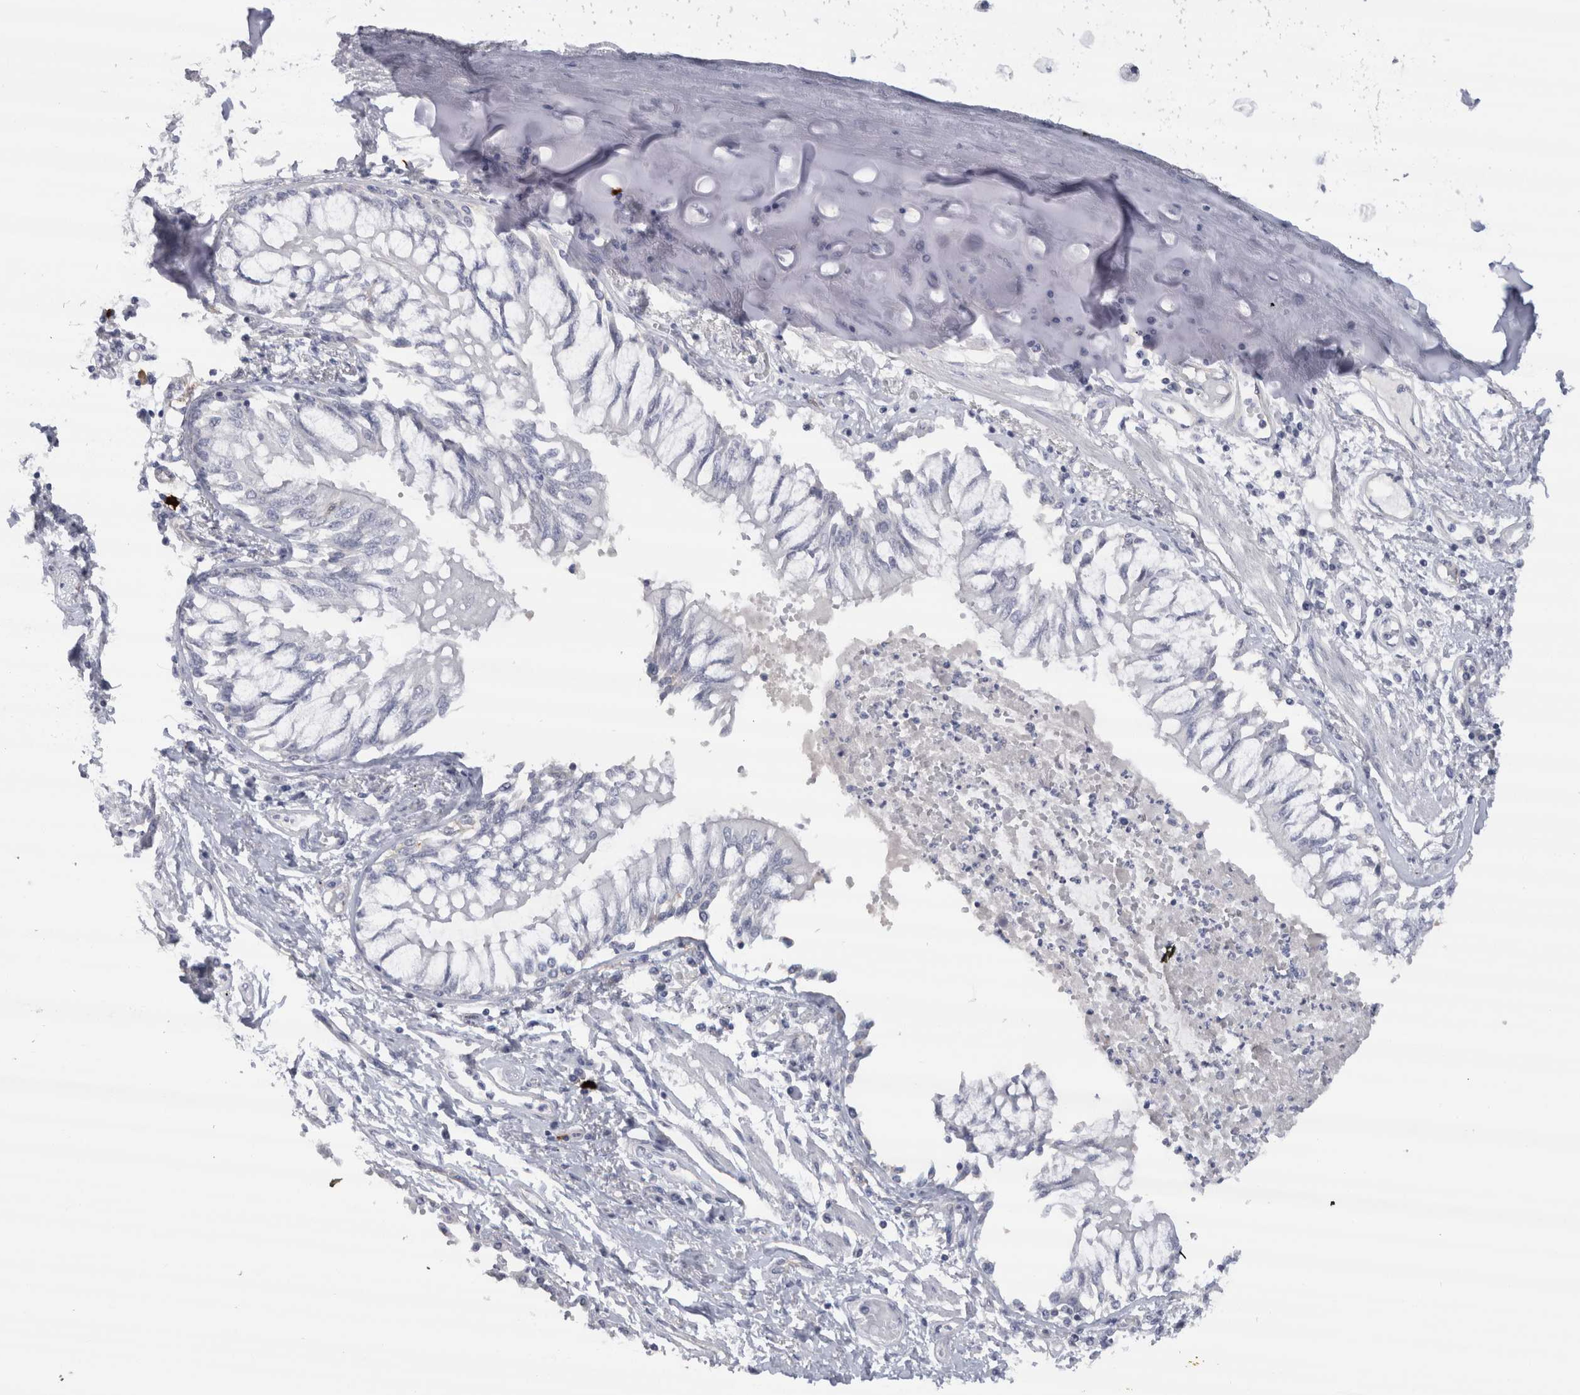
{"staining": {"intensity": "negative", "quantity": "none", "location": "none"}, "tissue": "bronchus", "cell_type": "Respiratory epithelial cells", "image_type": "normal", "snomed": [{"axis": "morphology", "description": "Normal tissue, NOS"}, {"axis": "topography", "description": "Cartilage tissue"}, {"axis": "topography", "description": "Bronchus"}, {"axis": "topography", "description": "Lung"}], "caption": "High magnification brightfield microscopy of benign bronchus stained with DAB (3,3'-diaminobenzidine) (brown) and counterstained with hematoxylin (blue): respiratory epithelial cells show no significant positivity. (IHC, brightfield microscopy, high magnification).", "gene": "CDH17", "patient": {"sex": "female", "age": 49}}